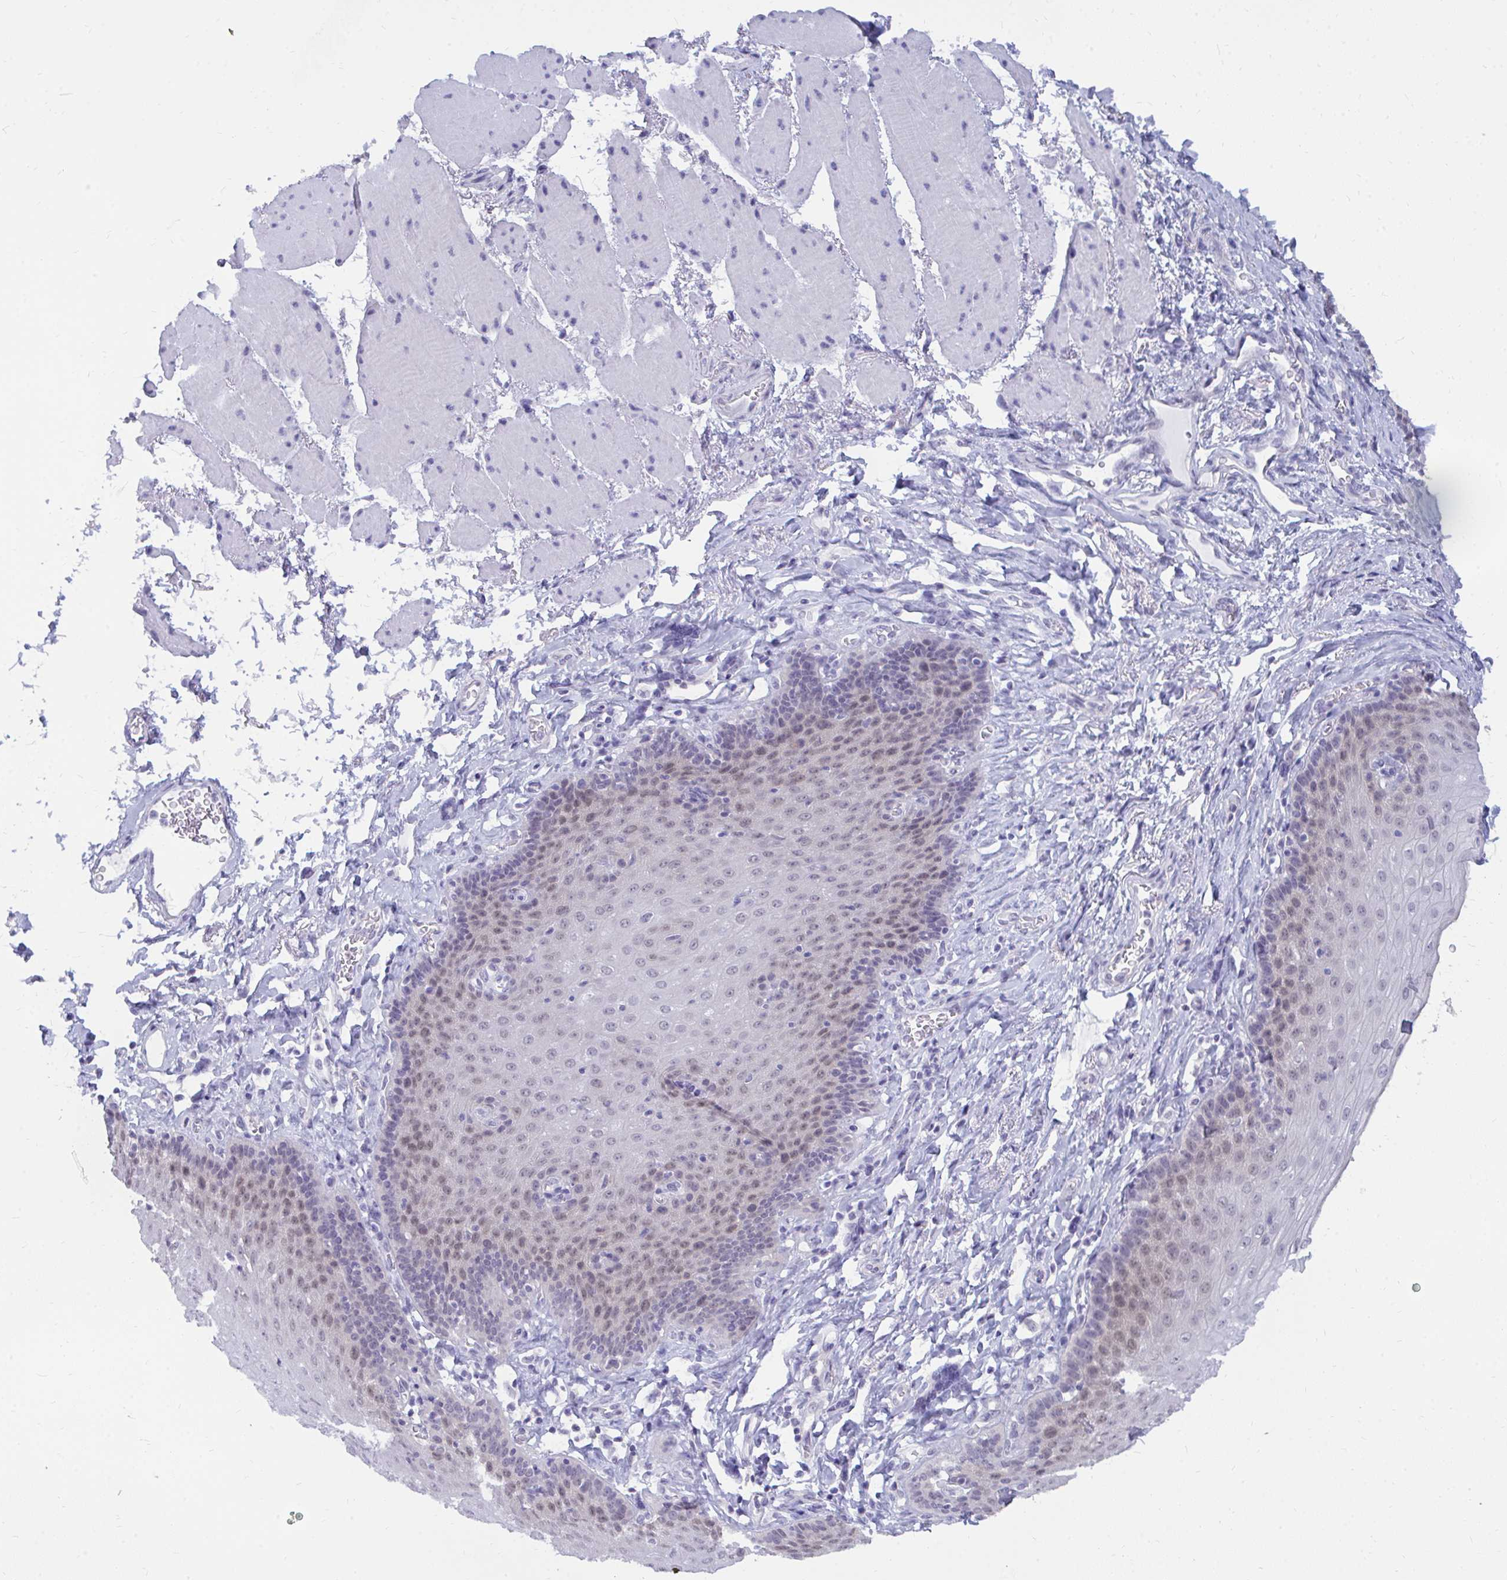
{"staining": {"intensity": "weak", "quantity": "<25%", "location": "nuclear"}, "tissue": "esophagus", "cell_type": "Squamous epithelial cells", "image_type": "normal", "snomed": [{"axis": "morphology", "description": "Normal tissue, NOS"}, {"axis": "topography", "description": "Esophagus"}], "caption": "The immunohistochemistry (IHC) image has no significant expression in squamous epithelial cells of esophagus. Brightfield microscopy of immunohistochemistry stained with DAB (3,3'-diaminobenzidine) (brown) and hematoxylin (blue), captured at high magnification.", "gene": "CSE1L", "patient": {"sex": "female", "age": 81}}